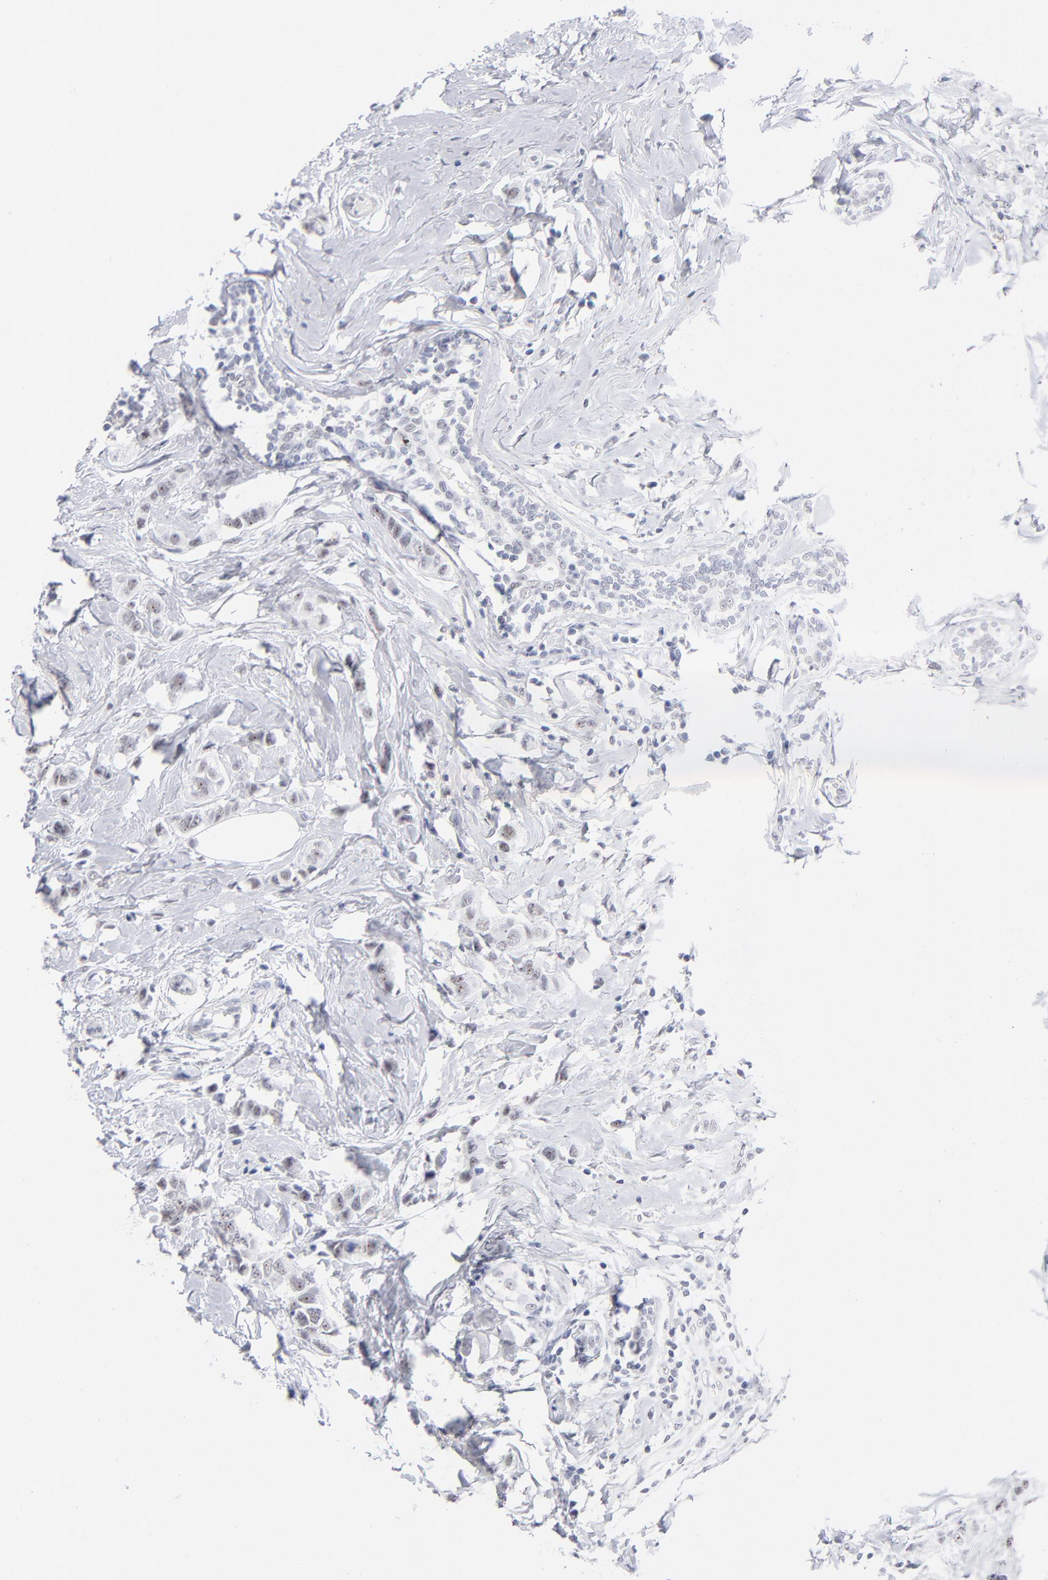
{"staining": {"intensity": "moderate", "quantity": "25%-75%", "location": "nuclear"}, "tissue": "breast cancer", "cell_type": "Tumor cells", "image_type": "cancer", "snomed": [{"axis": "morphology", "description": "Normal tissue, NOS"}, {"axis": "morphology", "description": "Duct carcinoma"}, {"axis": "topography", "description": "Breast"}], "caption": "High-power microscopy captured an immunohistochemistry image of infiltrating ductal carcinoma (breast), revealing moderate nuclear staining in approximately 25%-75% of tumor cells.", "gene": "SNRPB", "patient": {"sex": "female", "age": 50}}